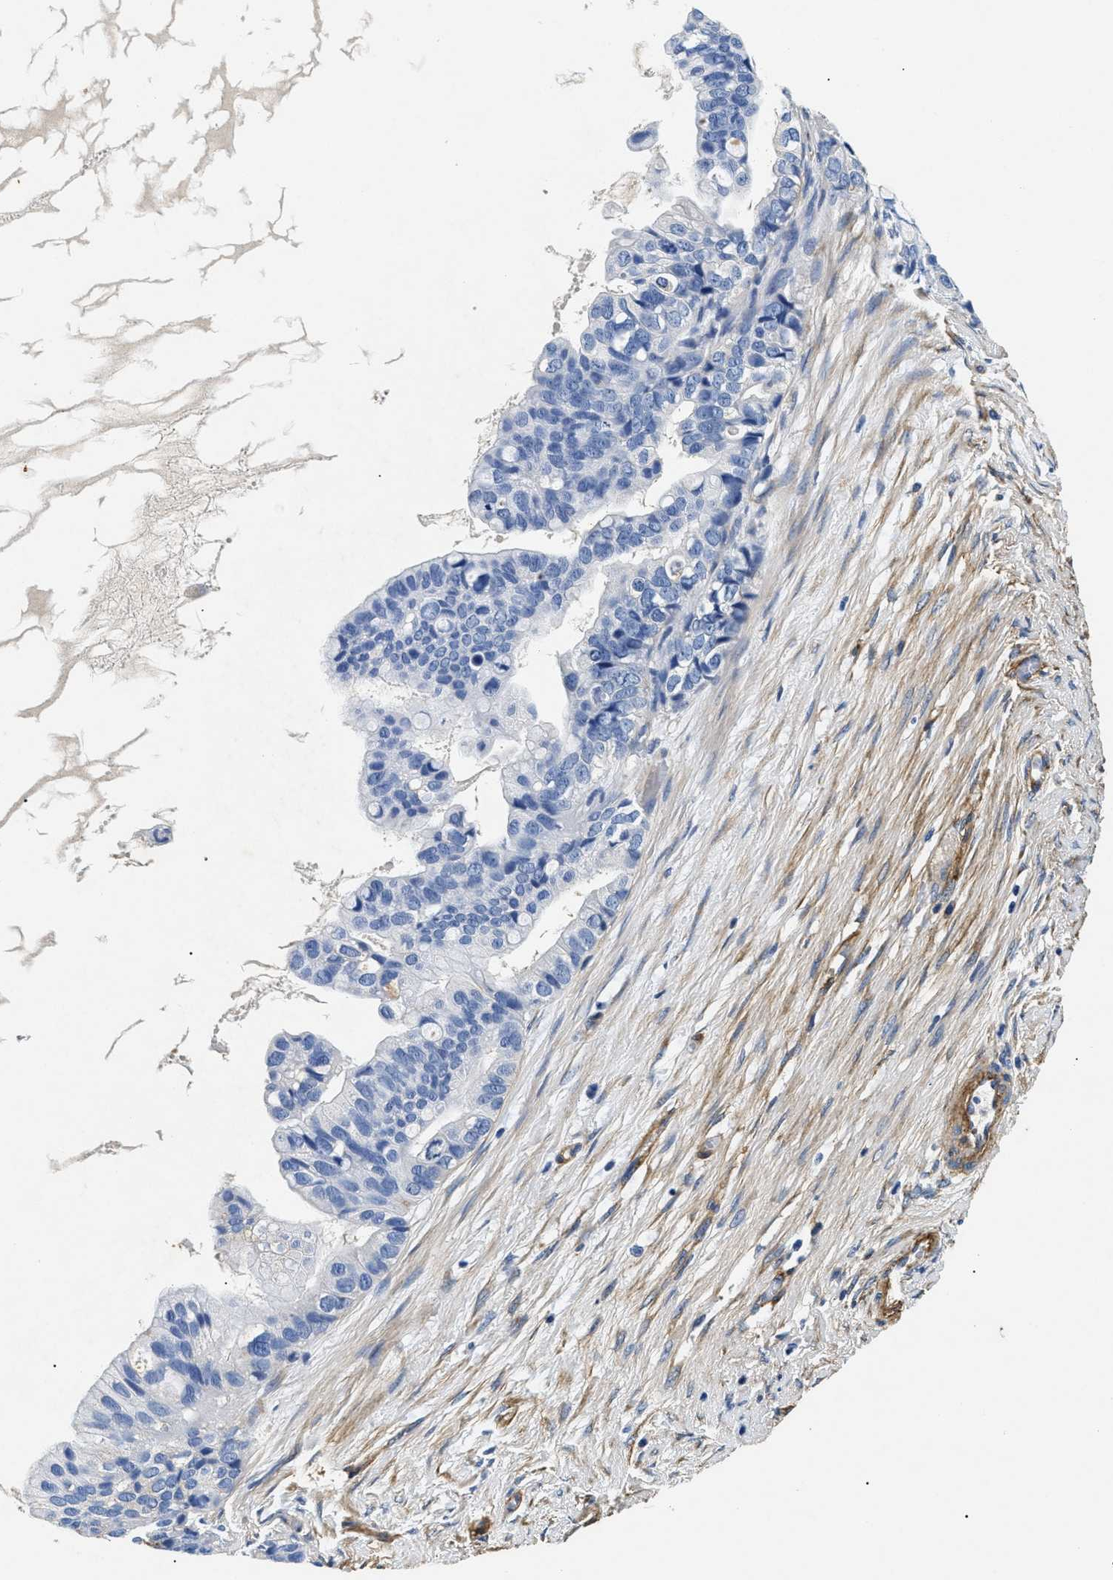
{"staining": {"intensity": "negative", "quantity": "none", "location": "none"}, "tissue": "ovarian cancer", "cell_type": "Tumor cells", "image_type": "cancer", "snomed": [{"axis": "morphology", "description": "Cystadenocarcinoma, mucinous, NOS"}, {"axis": "topography", "description": "Ovary"}], "caption": "There is no significant positivity in tumor cells of ovarian cancer. (DAB immunohistochemistry (IHC) visualized using brightfield microscopy, high magnification).", "gene": "LAMA3", "patient": {"sex": "female", "age": 80}}